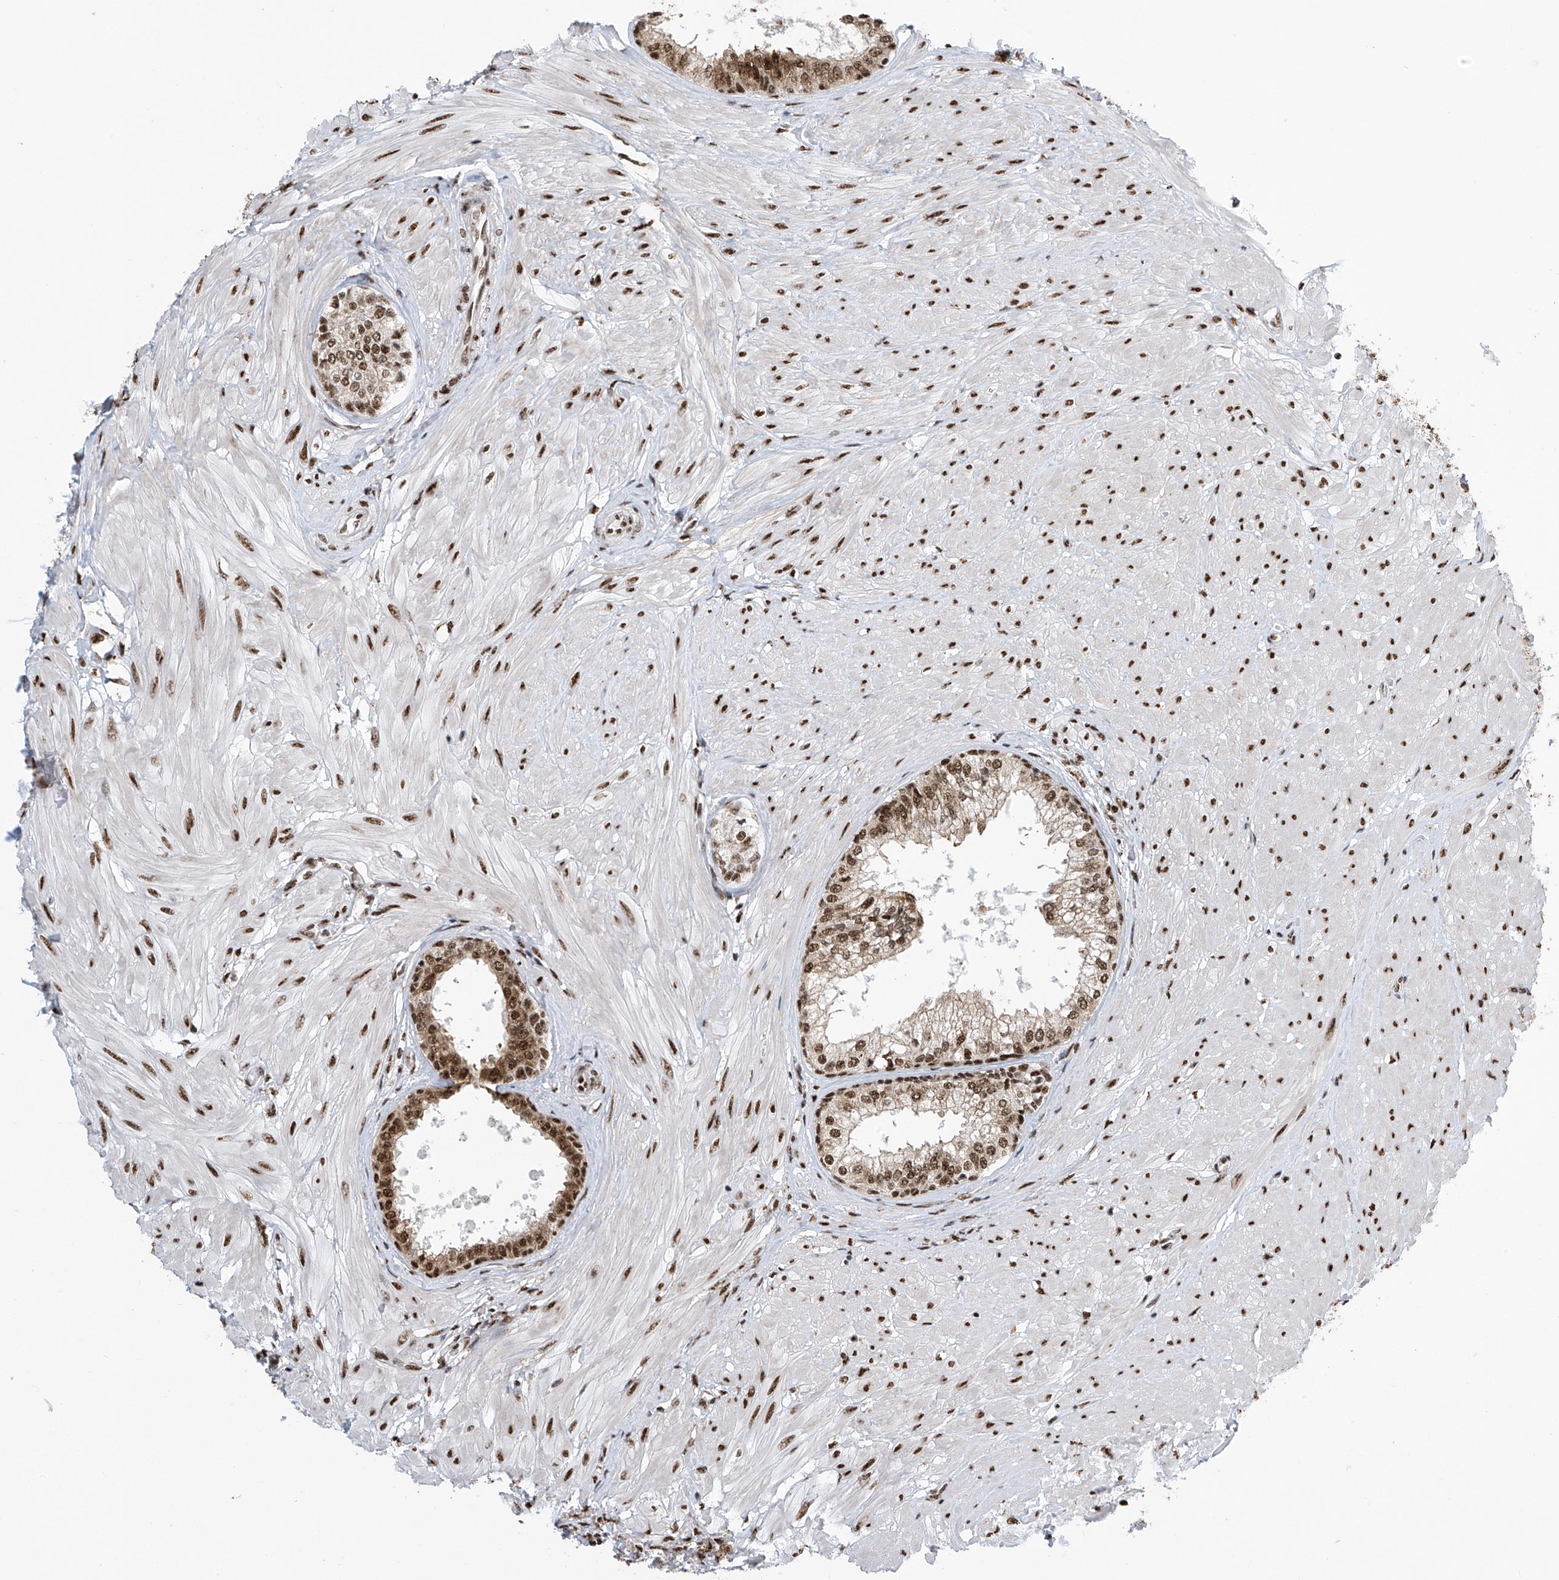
{"staining": {"intensity": "strong", "quantity": ">75%", "location": "cytoplasmic/membranous,nuclear"}, "tissue": "prostate", "cell_type": "Glandular cells", "image_type": "normal", "snomed": [{"axis": "morphology", "description": "Normal tissue, NOS"}, {"axis": "topography", "description": "Prostate"}], "caption": "This micrograph reveals immunohistochemistry staining of unremarkable prostate, with high strong cytoplasmic/membranous,nuclear positivity in about >75% of glandular cells.", "gene": "APLF", "patient": {"sex": "male", "age": 48}}